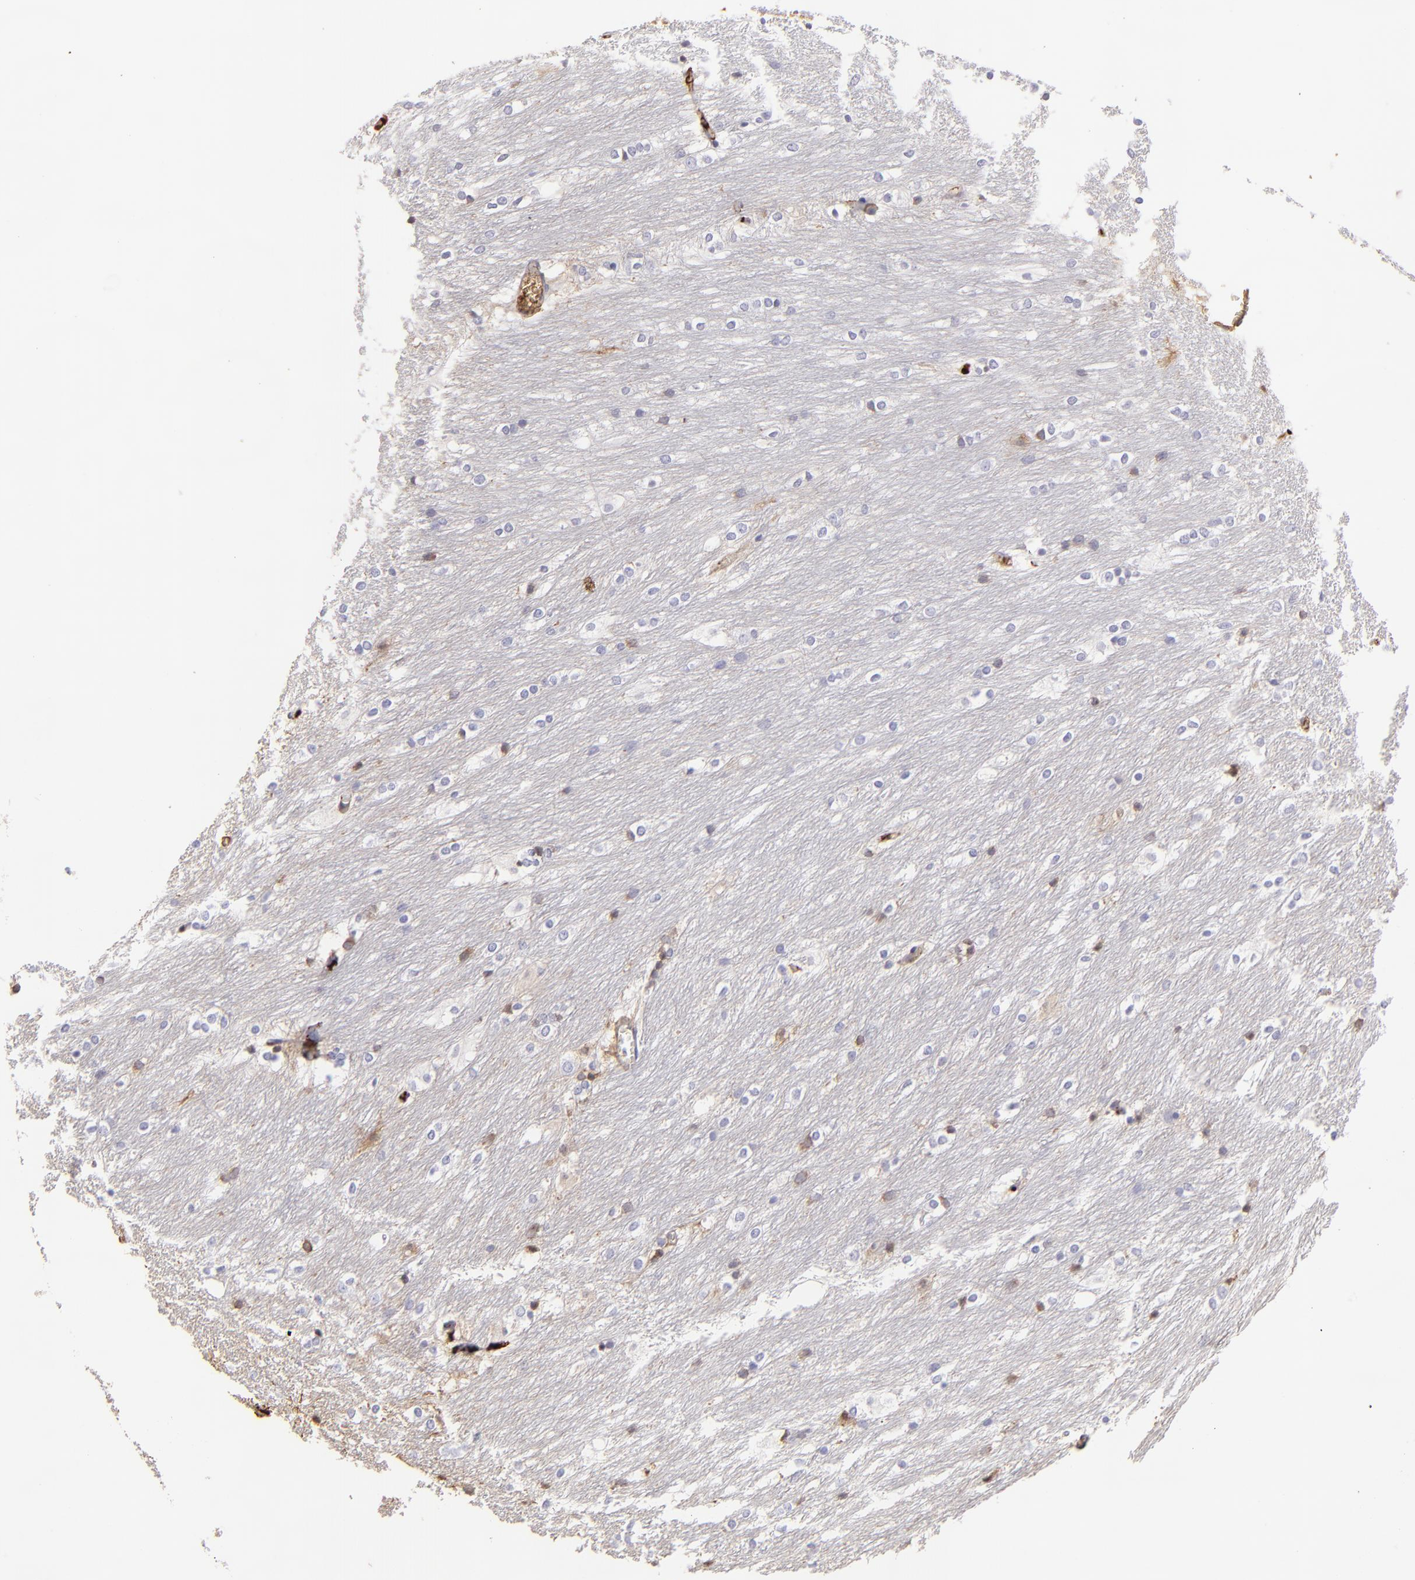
{"staining": {"intensity": "negative", "quantity": "none", "location": "none"}, "tissue": "caudate", "cell_type": "Glial cells", "image_type": "normal", "snomed": [{"axis": "morphology", "description": "Normal tissue, NOS"}, {"axis": "topography", "description": "Lateral ventricle wall"}], "caption": "The image displays no staining of glial cells in benign caudate.", "gene": "FGB", "patient": {"sex": "female", "age": 19}}